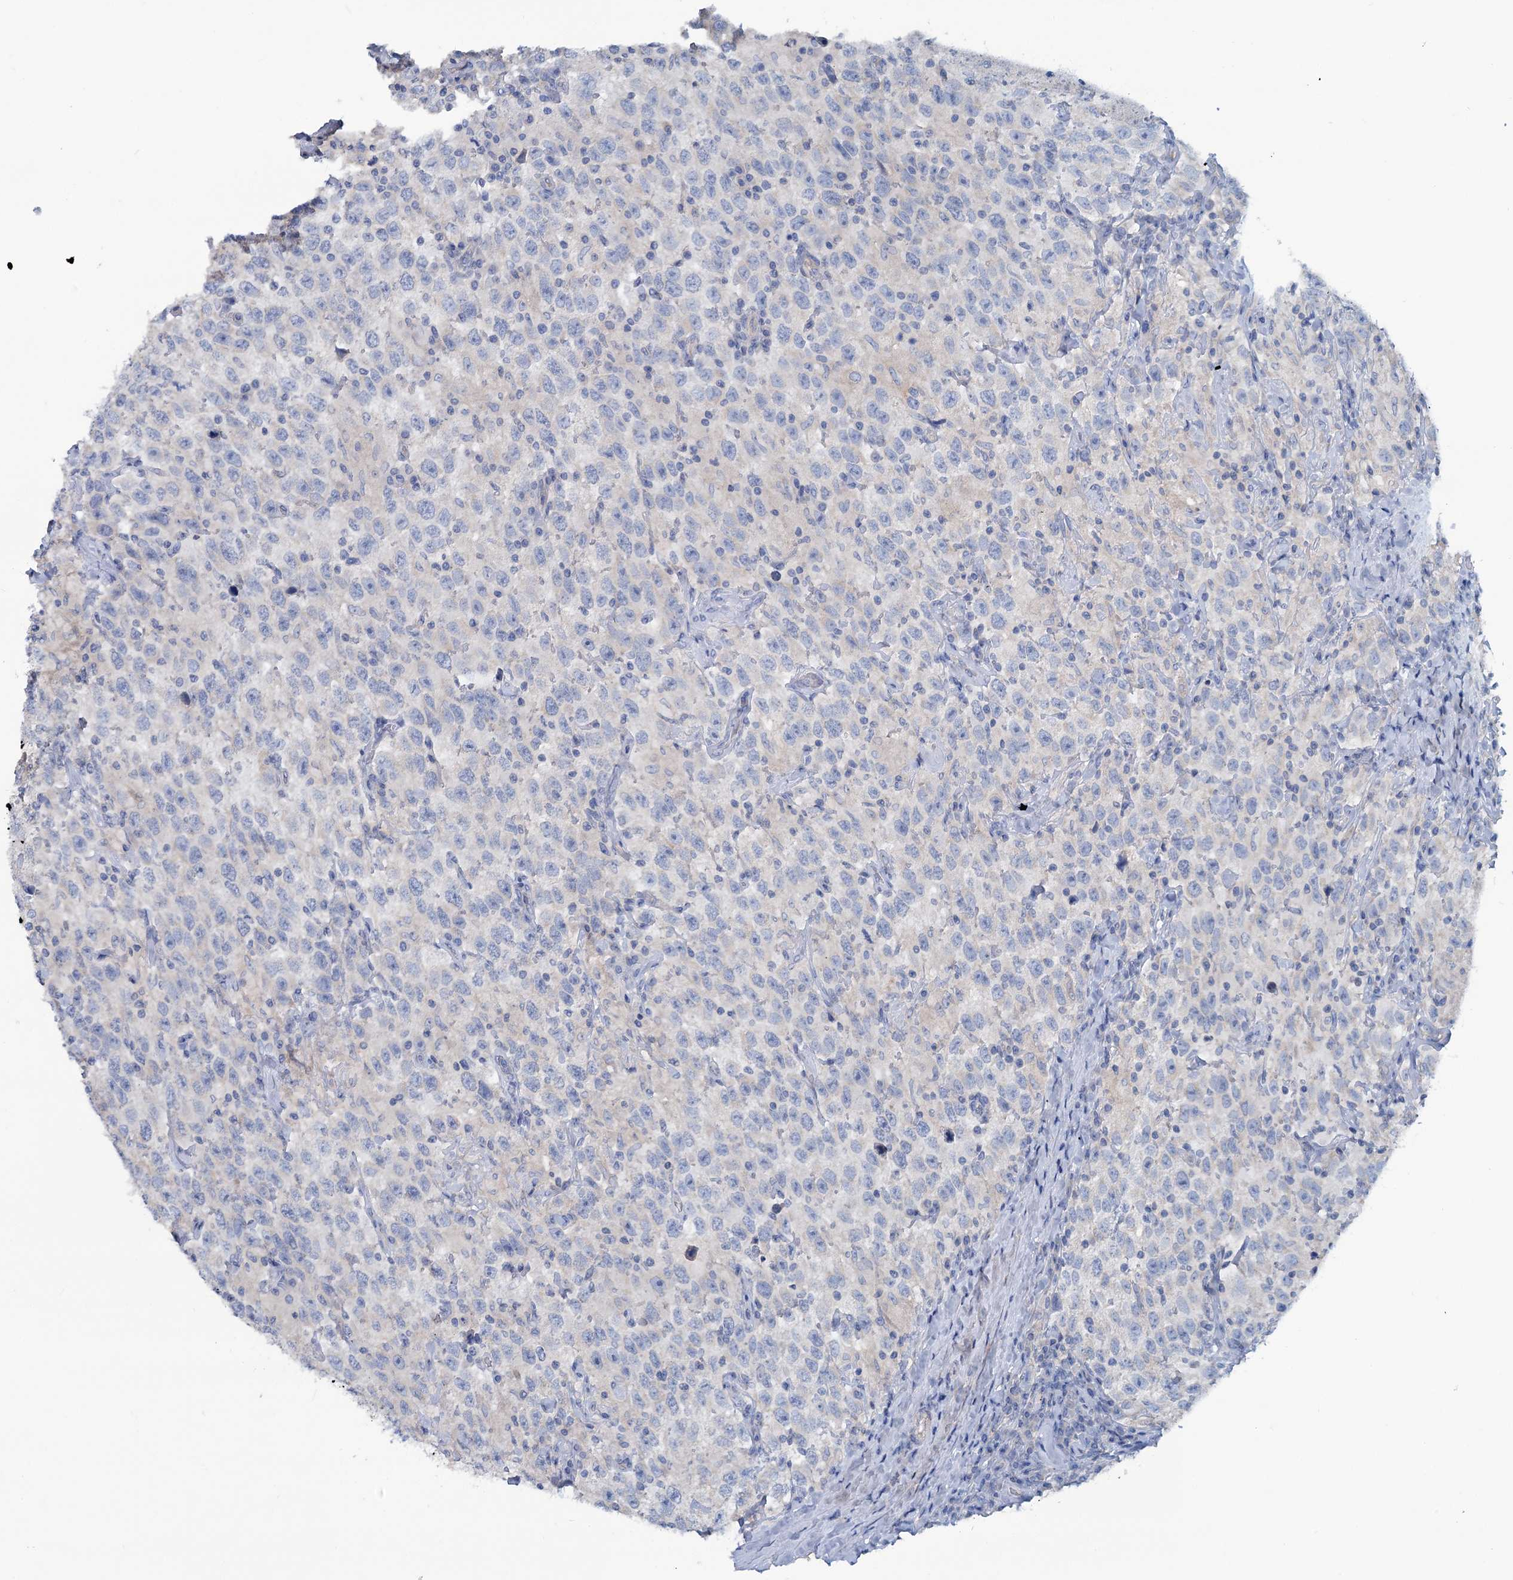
{"staining": {"intensity": "negative", "quantity": "none", "location": "none"}, "tissue": "testis cancer", "cell_type": "Tumor cells", "image_type": "cancer", "snomed": [{"axis": "morphology", "description": "Seminoma, NOS"}, {"axis": "topography", "description": "Testis"}], "caption": "Human seminoma (testis) stained for a protein using immunohistochemistry shows no positivity in tumor cells.", "gene": "SLC1A3", "patient": {"sex": "male", "age": 41}}